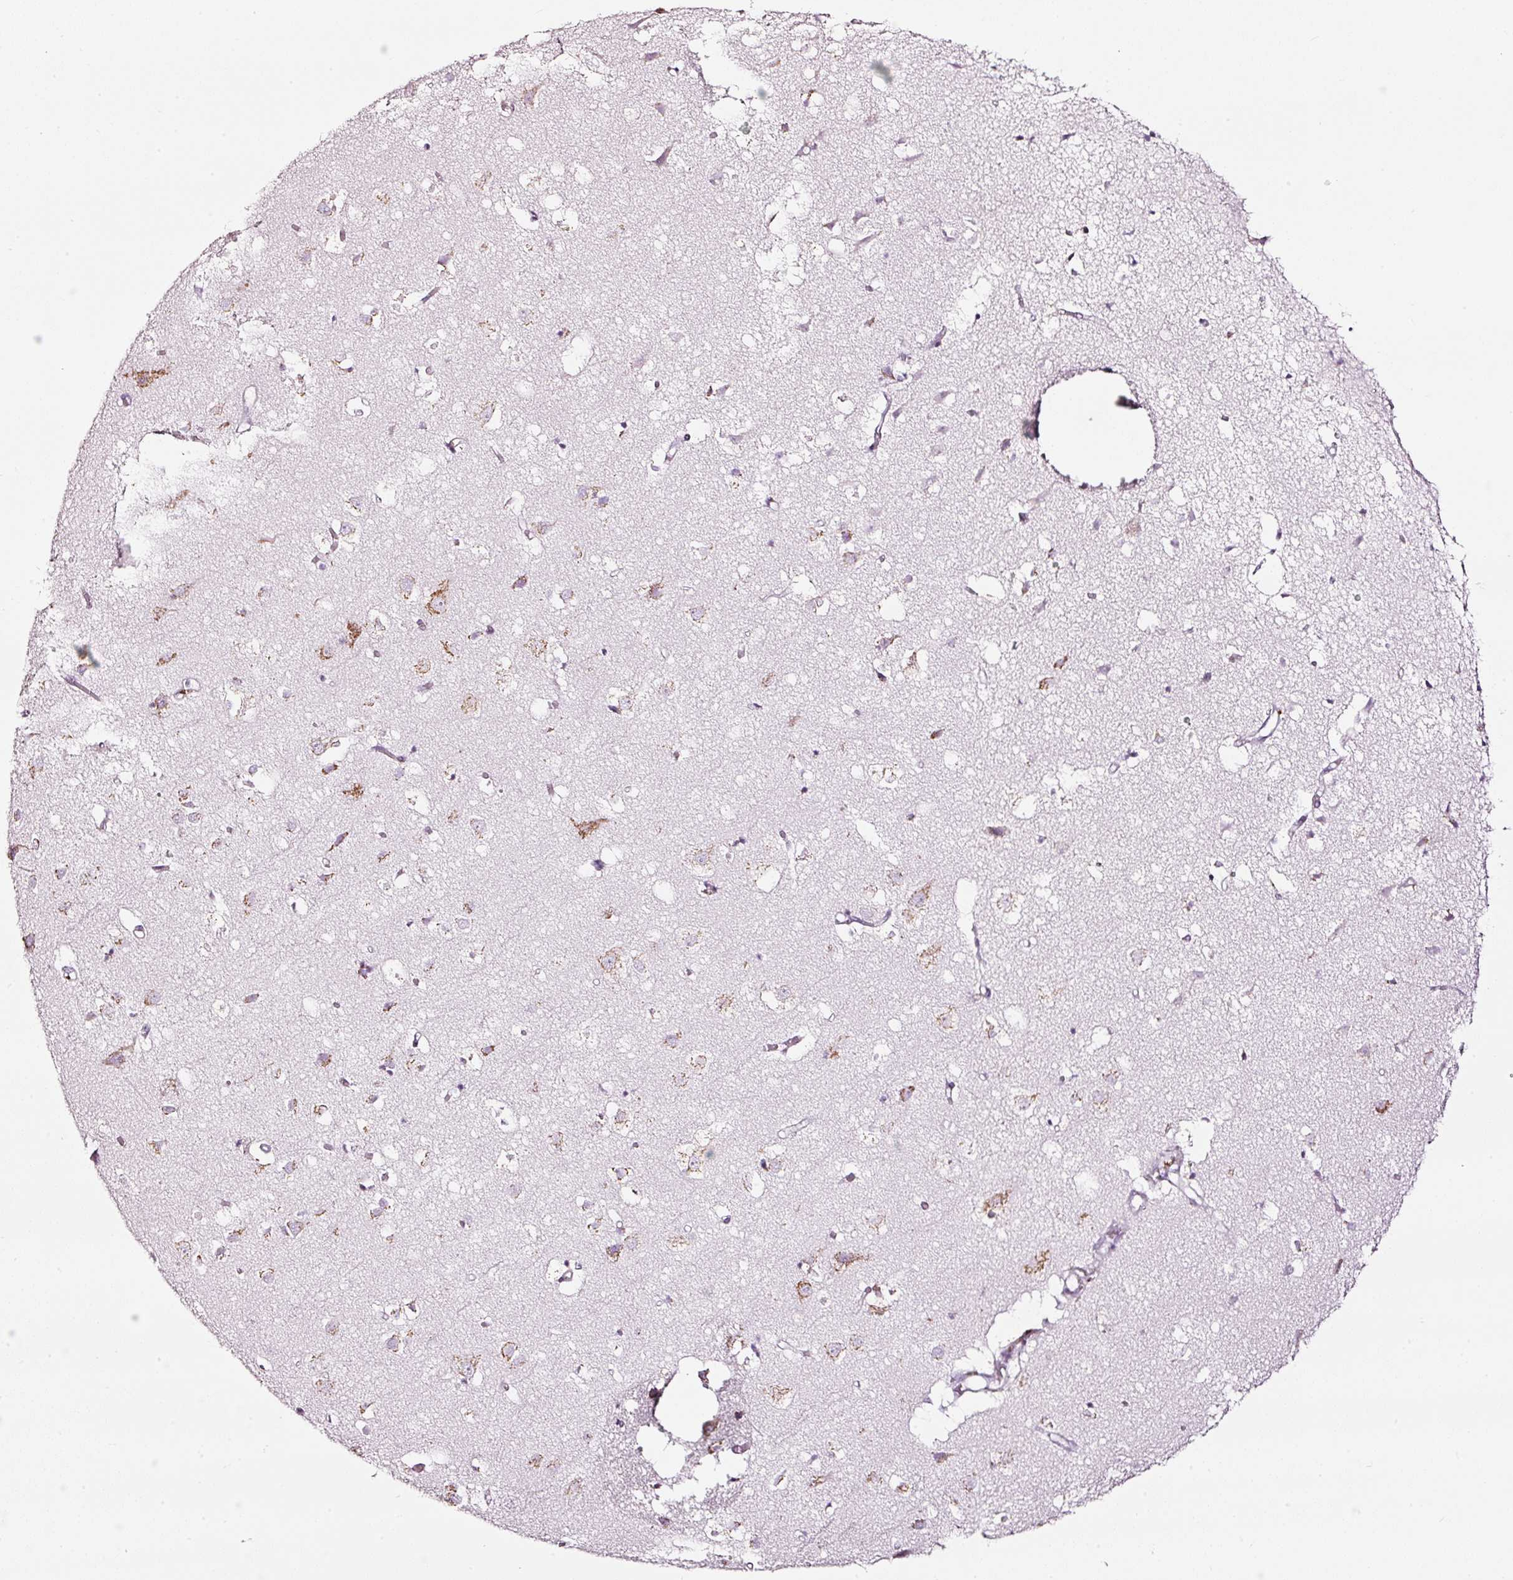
{"staining": {"intensity": "negative", "quantity": "none", "location": "none"}, "tissue": "cerebral cortex", "cell_type": "Endothelial cells", "image_type": "normal", "snomed": [{"axis": "morphology", "description": "Normal tissue, NOS"}, {"axis": "topography", "description": "Cerebral cortex"}], "caption": "This is an IHC micrograph of normal cerebral cortex. There is no positivity in endothelial cells.", "gene": "SDF4", "patient": {"sex": "male", "age": 70}}